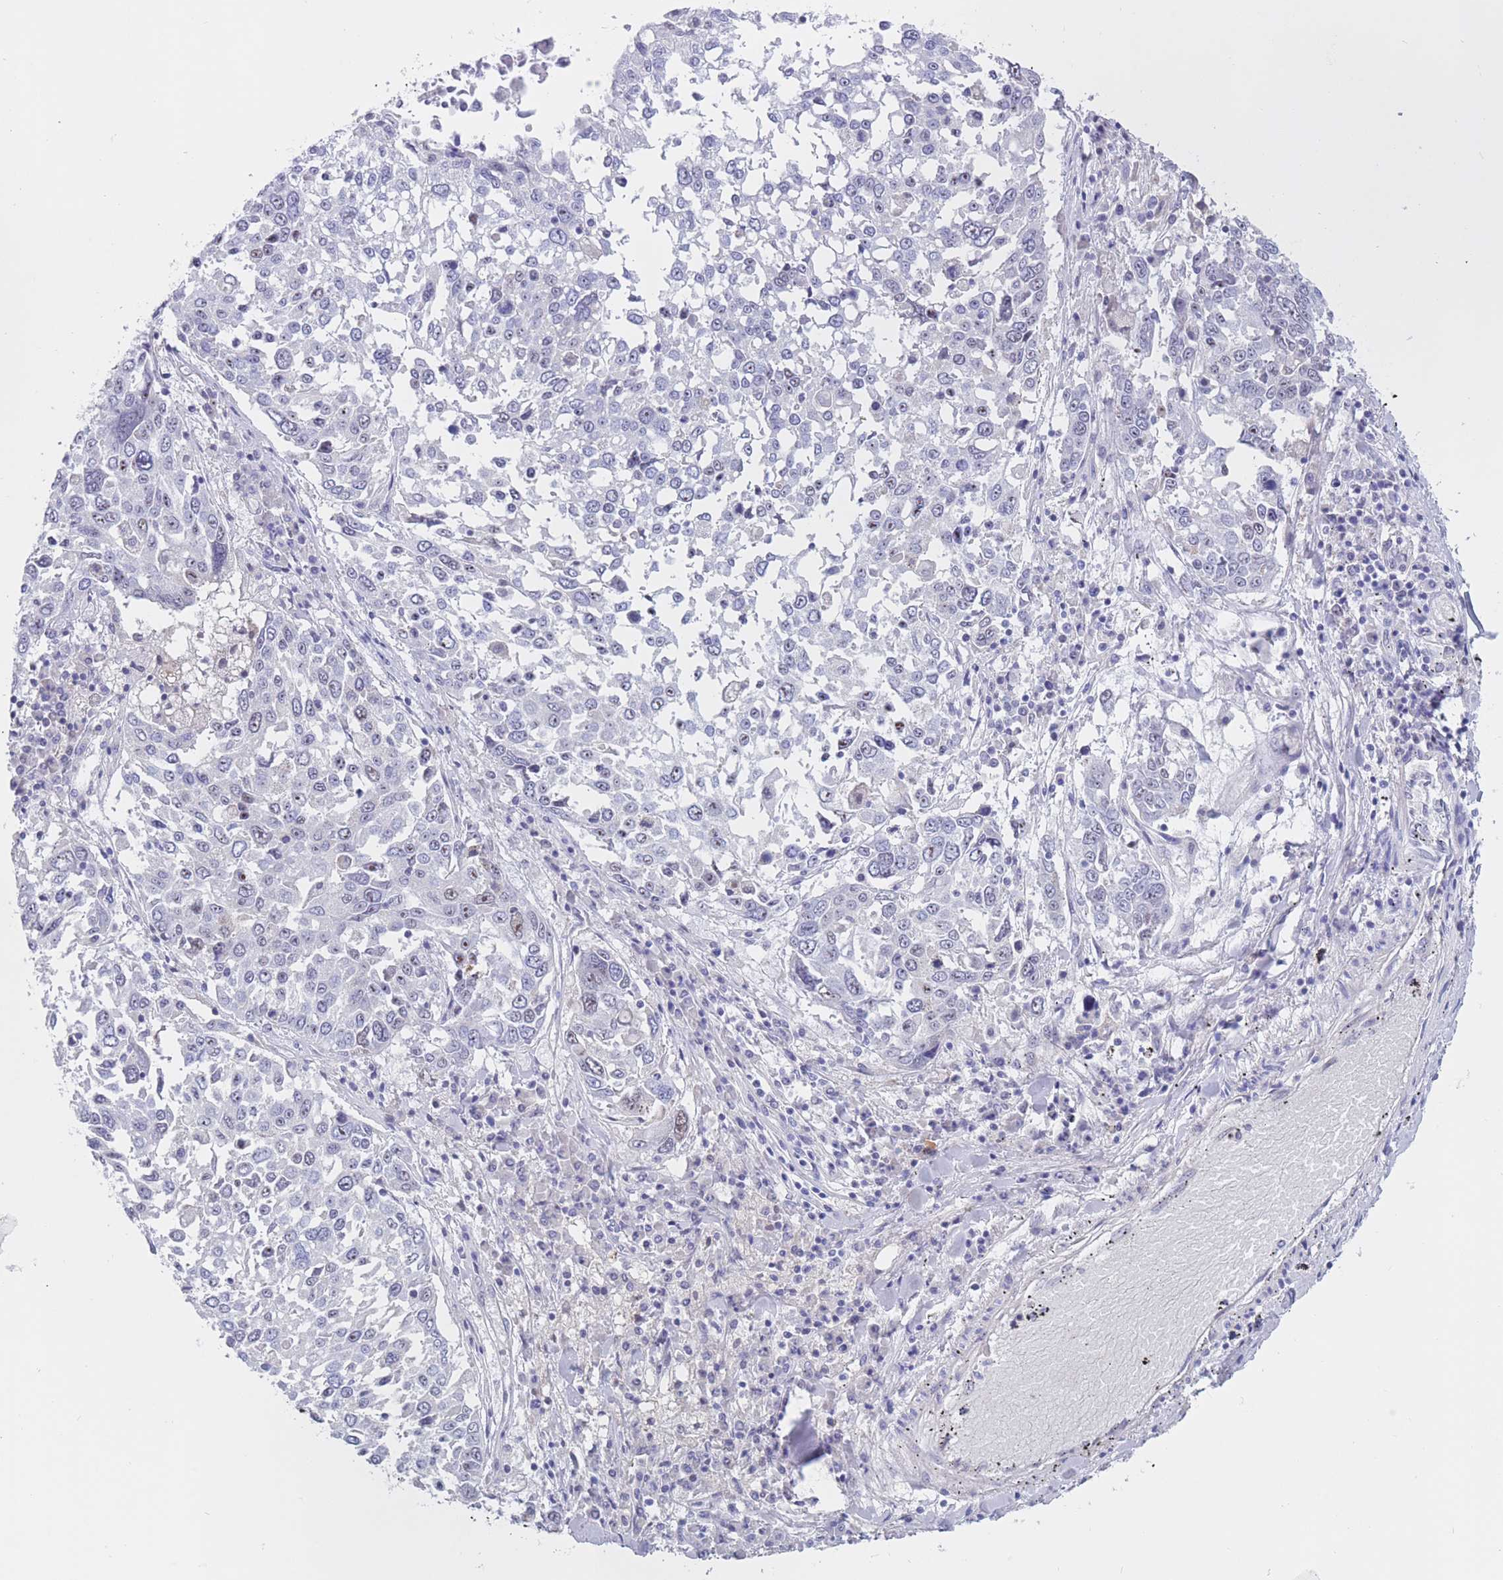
{"staining": {"intensity": "weak", "quantity": "<25%", "location": "nuclear"}, "tissue": "lung cancer", "cell_type": "Tumor cells", "image_type": "cancer", "snomed": [{"axis": "morphology", "description": "Squamous cell carcinoma, NOS"}, {"axis": "topography", "description": "Lung"}], "caption": "A high-resolution micrograph shows IHC staining of squamous cell carcinoma (lung), which exhibits no significant expression in tumor cells. (DAB (3,3'-diaminobenzidine) IHC, high magnification).", "gene": "BOP1", "patient": {"sex": "male", "age": 65}}